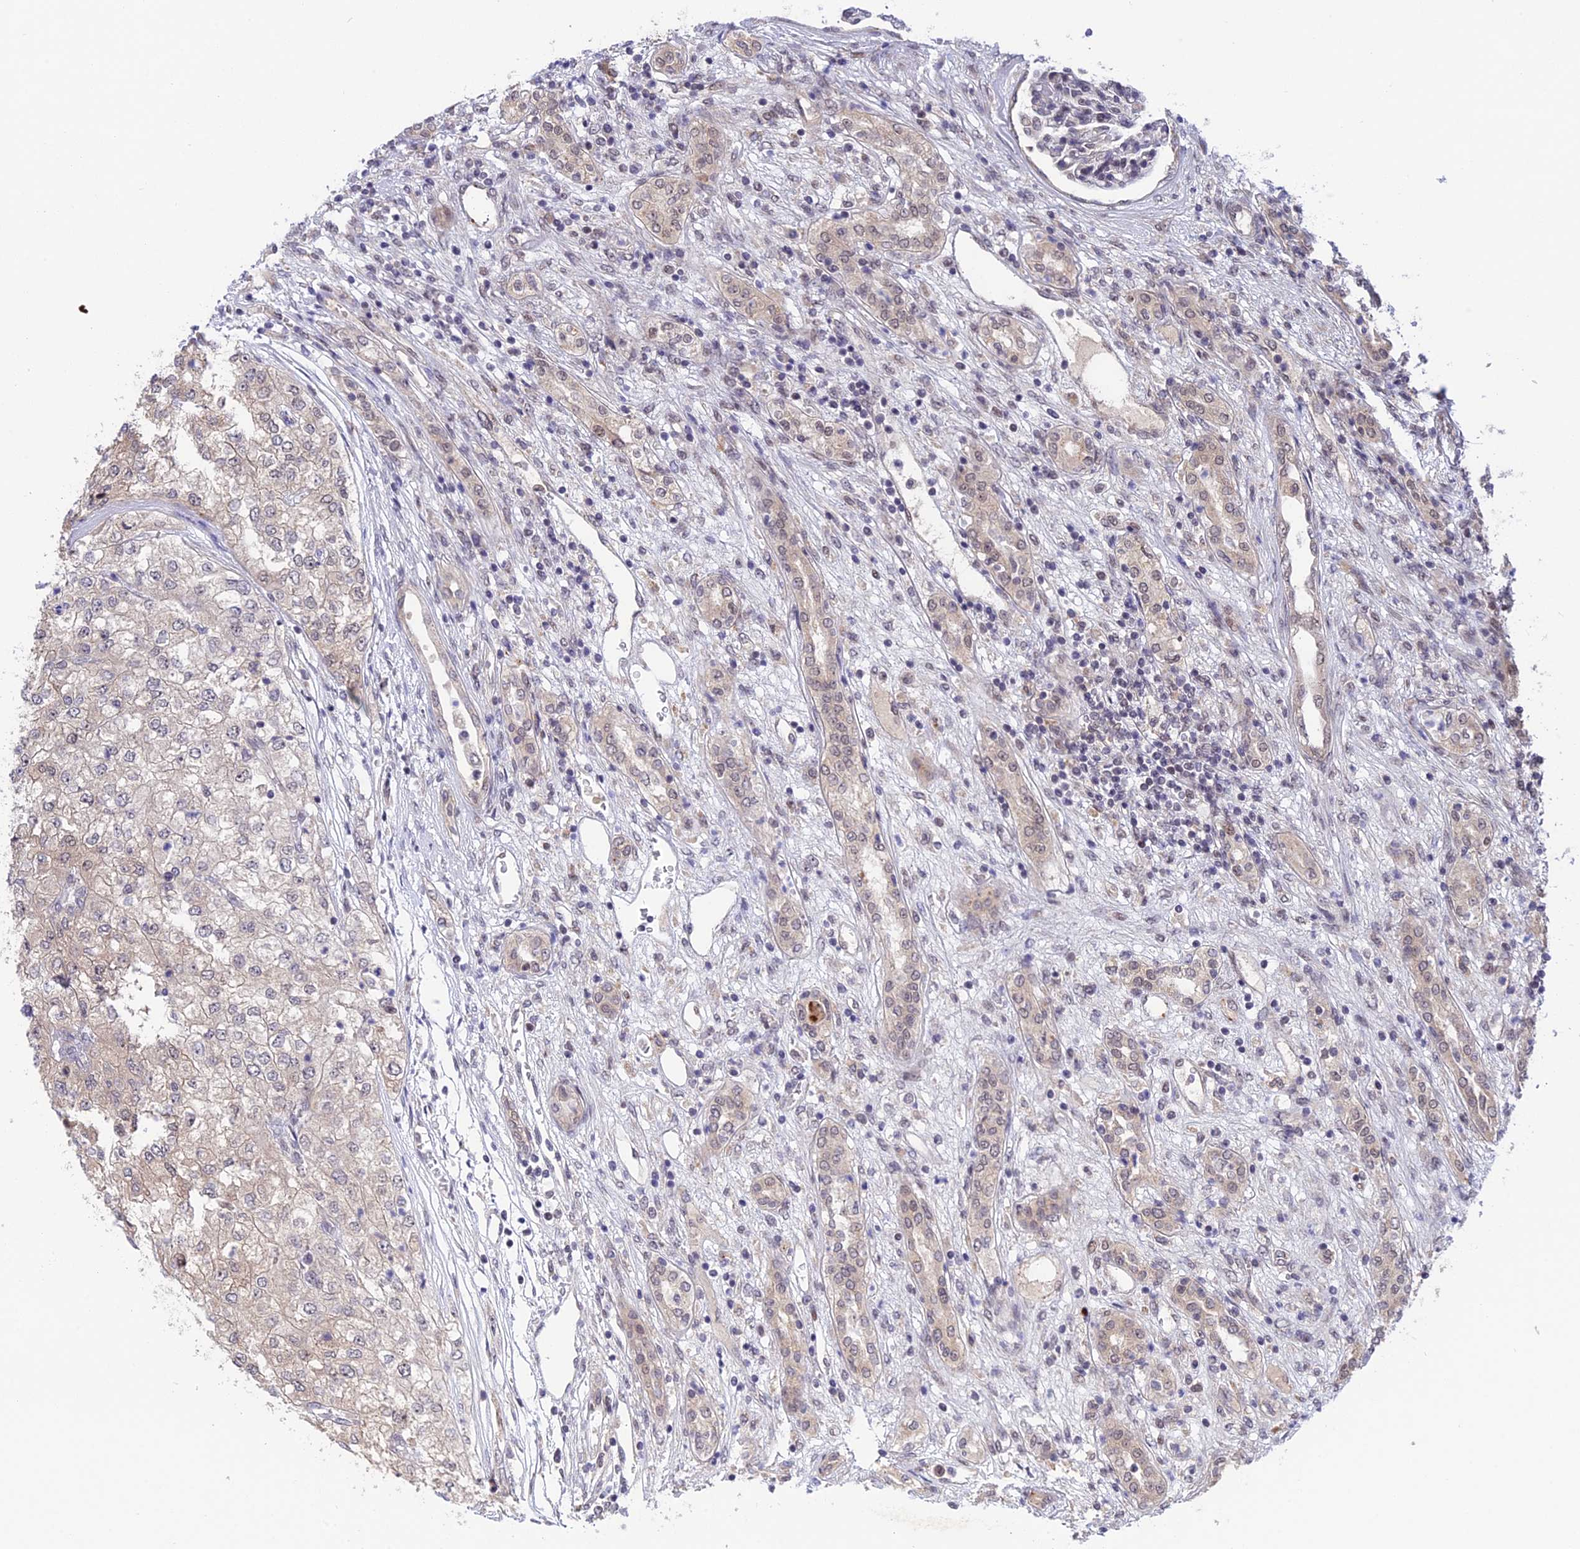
{"staining": {"intensity": "negative", "quantity": "none", "location": "none"}, "tissue": "renal cancer", "cell_type": "Tumor cells", "image_type": "cancer", "snomed": [{"axis": "morphology", "description": "Adenocarcinoma, NOS"}, {"axis": "topography", "description": "Kidney"}], "caption": "Immunohistochemistry (IHC) of human renal adenocarcinoma exhibits no expression in tumor cells. (DAB (3,3'-diaminobenzidine) immunohistochemistry, high magnification).", "gene": "POLR2C", "patient": {"sex": "female", "age": 54}}